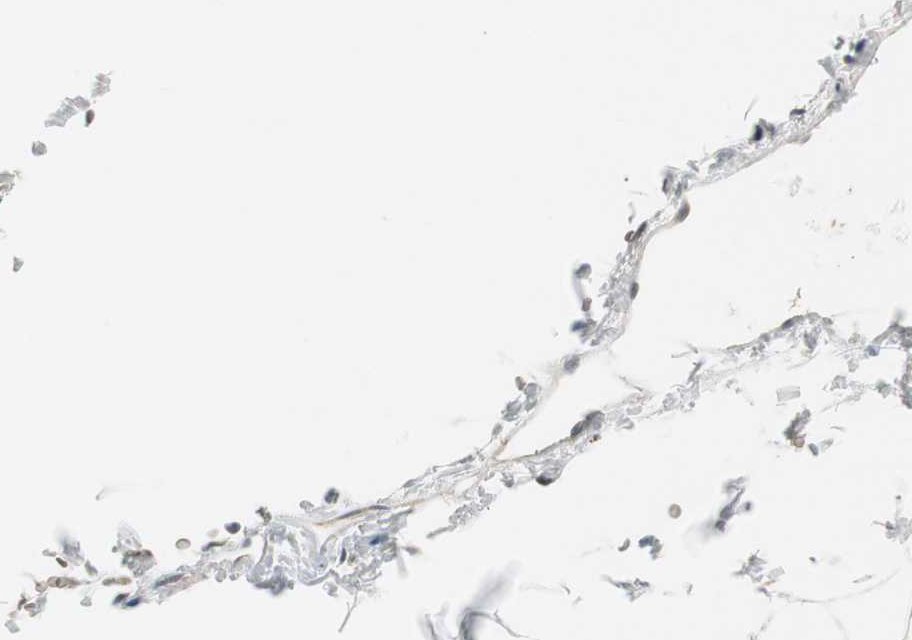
{"staining": {"intensity": "negative", "quantity": "none", "location": "none"}, "tissue": "adipose tissue", "cell_type": "Adipocytes", "image_type": "normal", "snomed": [{"axis": "morphology", "description": "Normal tissue, NOS"}, {"axis": "topography", "description": "Soft tissue"}], "caption": "IHC of unremarkable adipose tissue demonstrates no positivity in adipocytes. Brightfield microscopy of immunohistochemistry (IHC) stained with DAB (brown) and hematoxylin (blue), captured at high magnification.", "gene": "CCT5", "patient": {"sex": "male", "age": 72}}